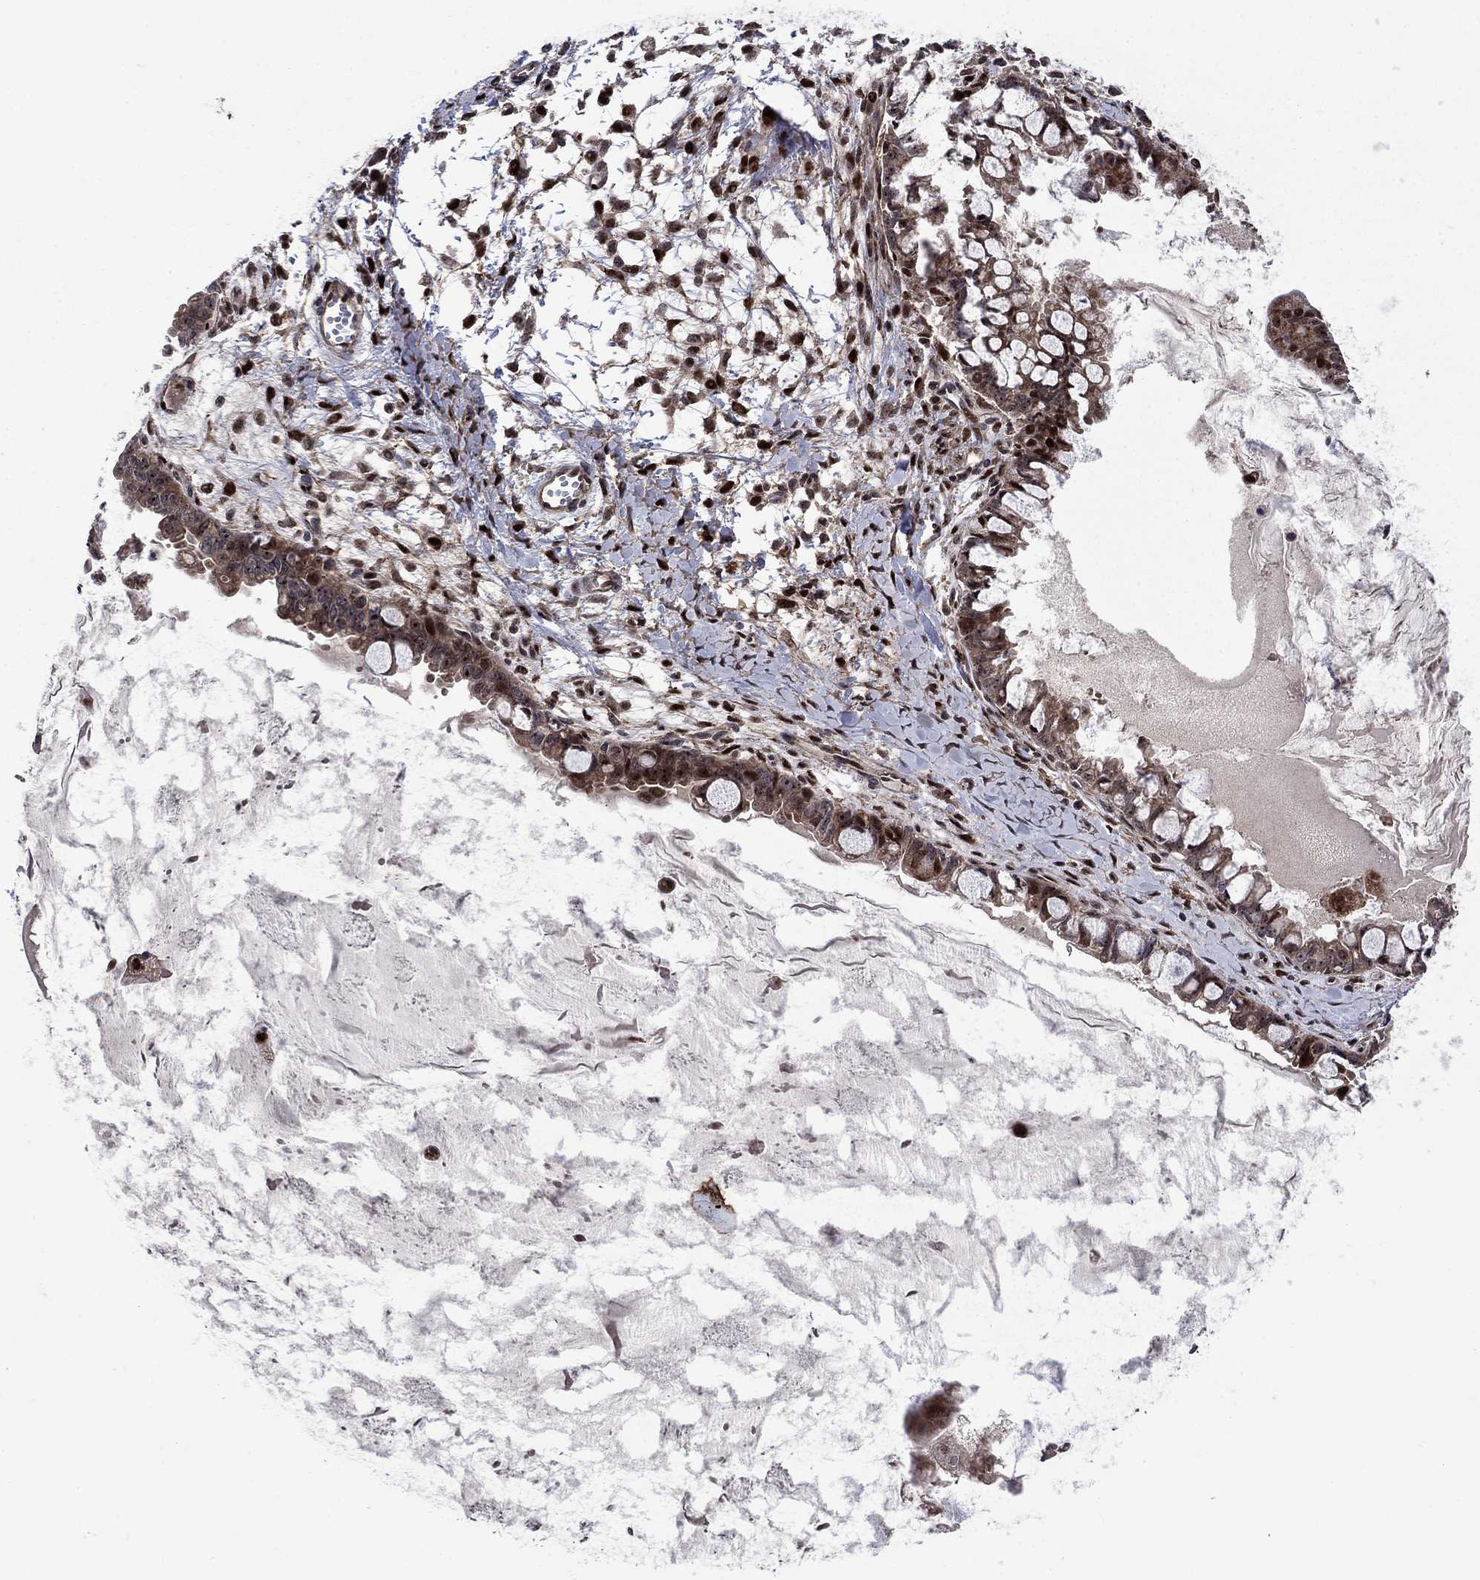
{"staining": {"intensity": "strong", "quantity": "25%-75%", "location": "cytoplasmic/membranous,nuclear"}, "tissue": "ovarian cancer", "cell_type": "Tumor cells", "image_type": "cancer", "snomed": [{"axis": "morphology", "description": "Cystadenocarcinoma, mucinous, NOS"}, {"axis": "topography", "description": "Ovary"}], "caption": "Brown immunohistochemical staining in ovarian mucinous cystadenocarcinoma demonstrates strong cytoplasmic/membranous and nuclear expression in approximately 25%-75% of tumor cells.", "gene": "AGTPBP1", "patient": {"sex": "female", "age": 63}}